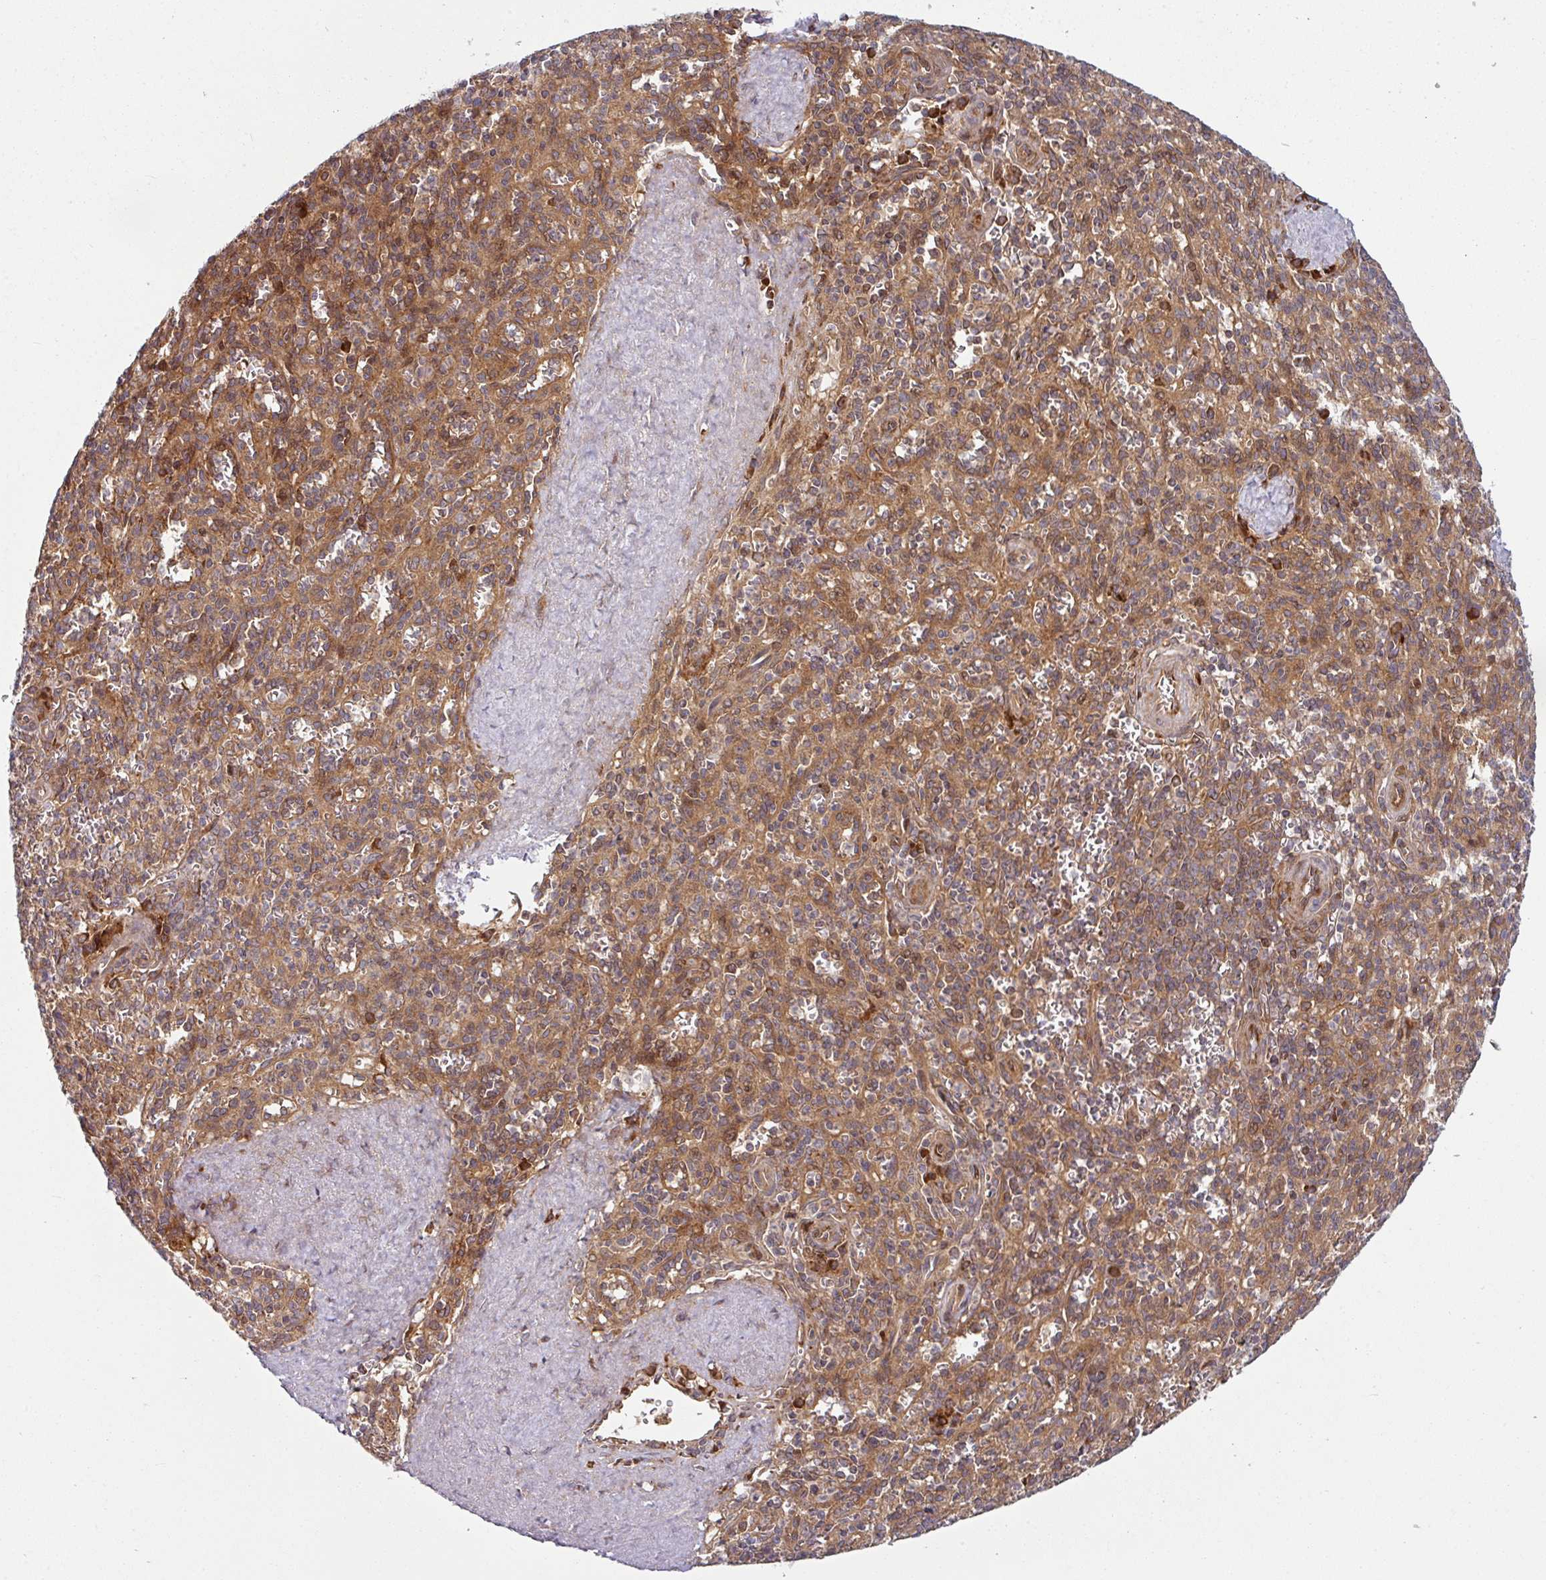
{"staining": {"intensity": "moderate", "quantity": ">75%", "location": "cytoplasmic/membranous"}, "tissue": "spleen", "cell_type": "Cells in red pulp", "image_type": "normal", "snomed": [{"axis": "morphology", "description": "Normal tissue, NOS"}, {"axis": "topography", "description": "Spleen"}], "caption": "High-magnification brightfield microscopy of normal spleen stained with DAB (3,3'-diaminobenzidine) (brown) and counterstained with hematoxylin (blue). cells in red pulp exhibit moderate cytoplasmic/membranous positivity is identified in approximately>75% of cells.", "gene": "RAB5A", "patient": {"sex": "female", "age": 70}}